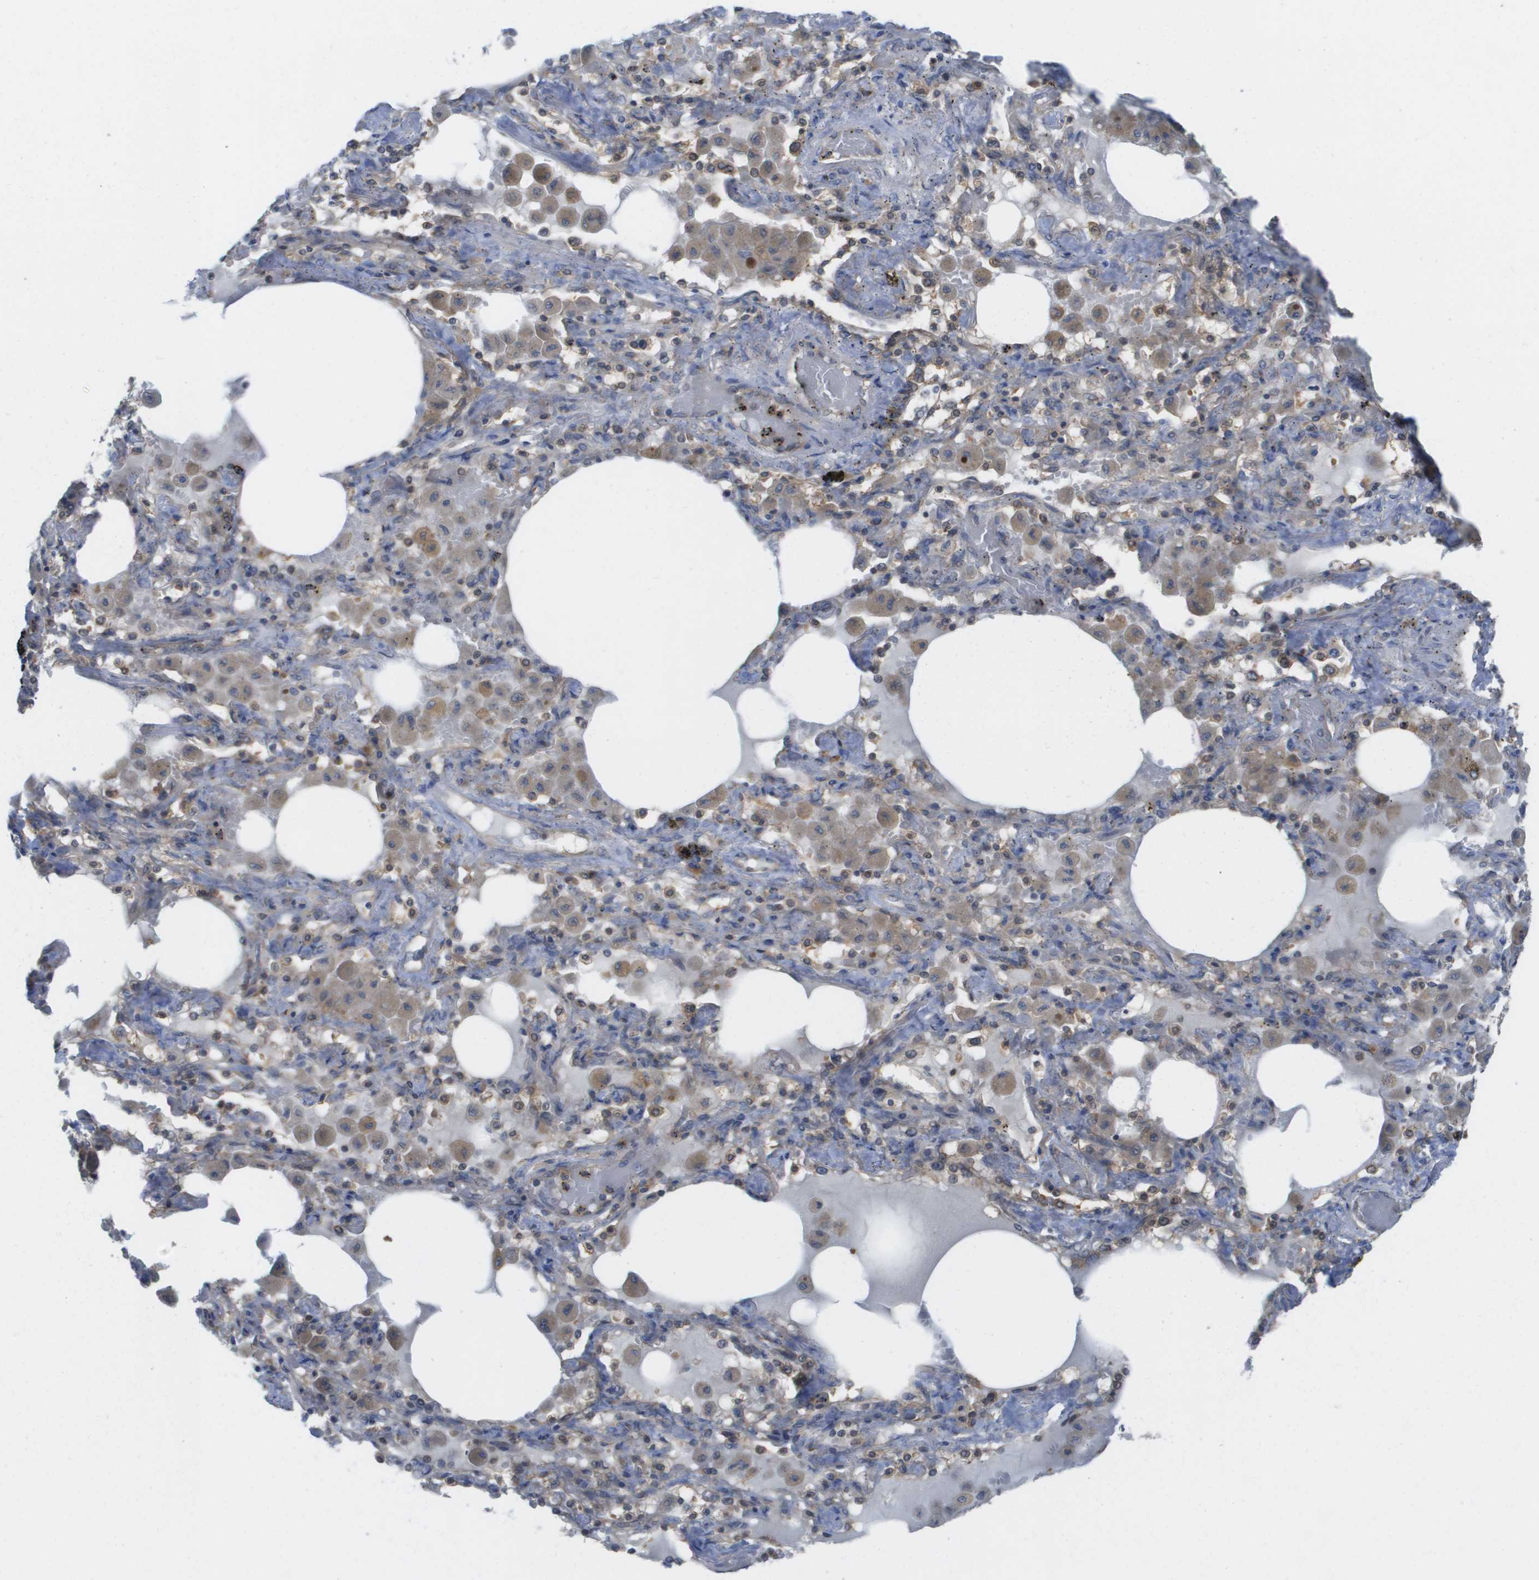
{"staining": {"intensity": "weak", "quantity": "<25%", "location": "cytoplasmic/membranous"}, "tissue": "lung cancer", "cell_type": "Tumor cells", "image_type": "cancer", "snomed": [{"axis": "morphology", "description": "Squamous cell carcinoma, NOS"}, {"axis": "topography", "description": "Lung"}], "caption": "An immunohistochemistry image of squamous cell carcinoma (lung) is shown. There is no staining in tumor cells of squamous cell carcinoma (lung). Brightfield microscopy of immunohistochemistry stained with DAB (3,3'-diaminobenzidine) (brown) and hematoxylin (blue), captured at high magnification.", "gene": "EIF4G2", "patient": {"sex": "female", "age": 47}}